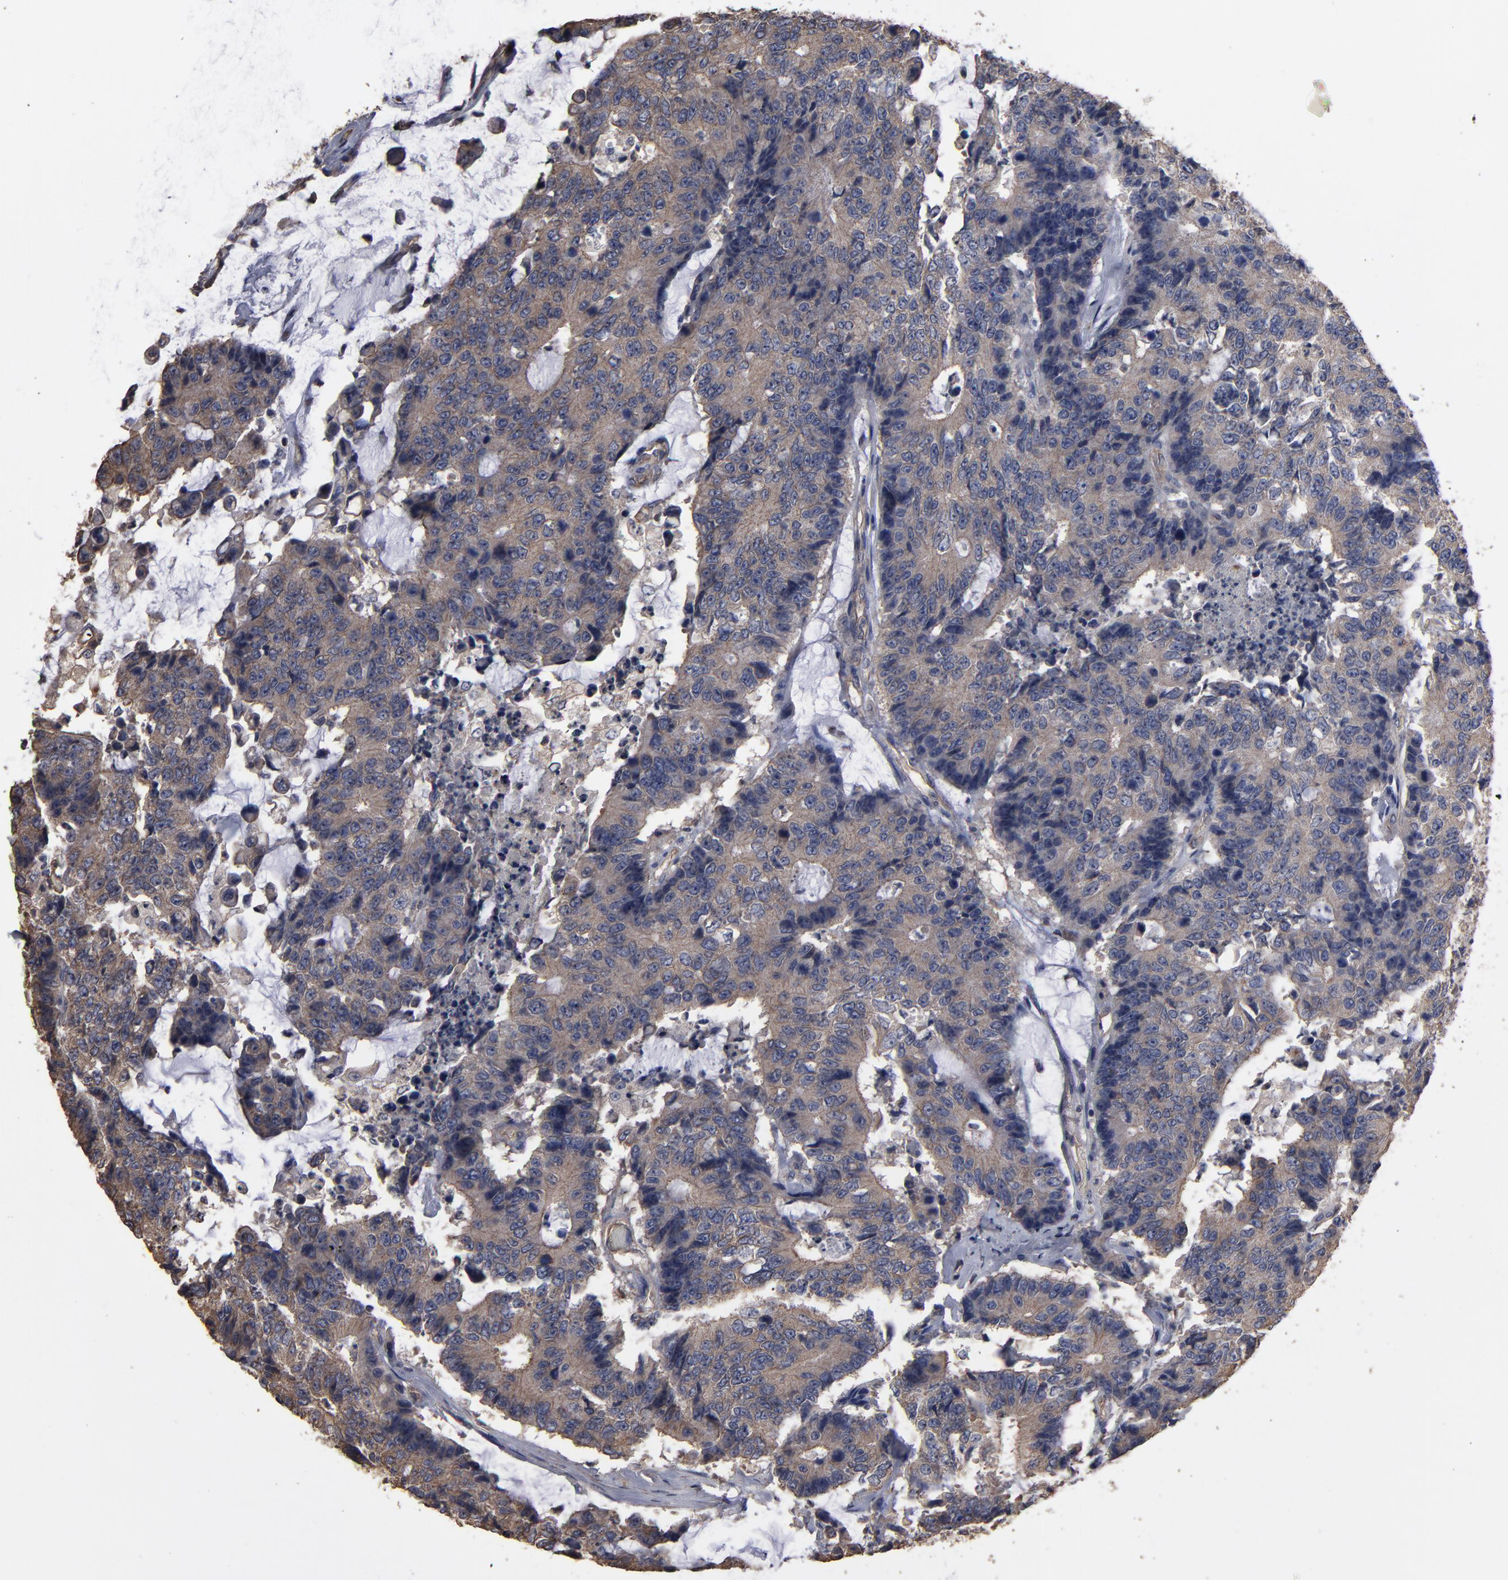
{"staining": {"intensity": "moderate", "quantity": ">75%", "location": "cytoplasmic/membranous"}, "tissue": "colorectal cancer", "cell_type": "Tumor cells", "image_type": "cancer", "snomed": [{"axis": "morphology", "description": "Adenocarcinoma, NOS"}, {"axis": "topography", "description": "Colon"}], "caption": "Immunohistochemical staining of human colorectal adenocarcinoma demonstrates moderate cytoplasmic/membranous protein staining in approximately >75% of tumor cells. Nuclei are stained in blue.", "gene": "DMD", "patient": {"sex": "female", "age": 86}}